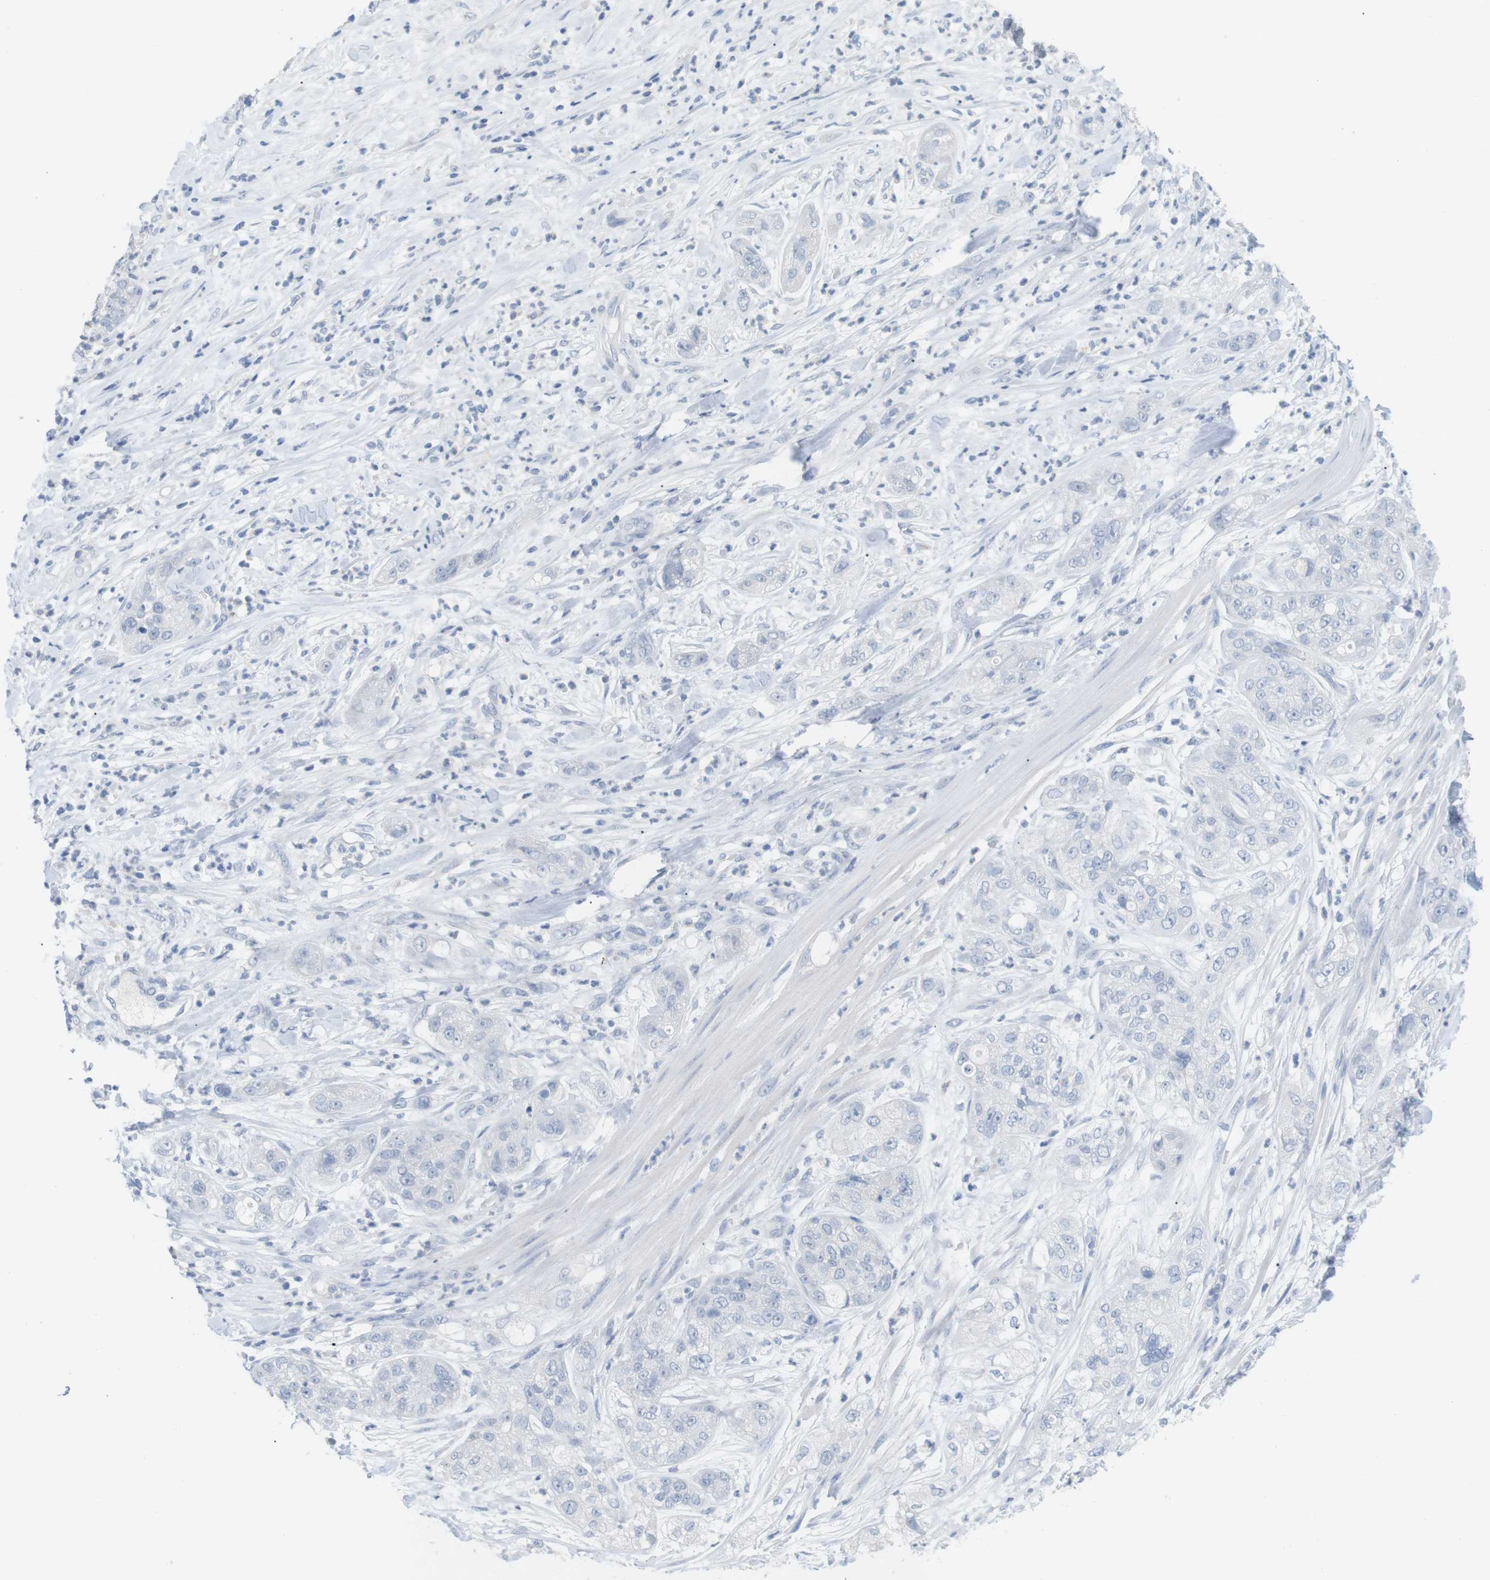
{"staining": {"intensity": "negative", "quantity": "none", "location": "none"}, "tissue": "pancreatic cancer", "cell_type": "Tumor cells", "image_type": "cancer", "snomed": [{"axis": "morphology", "description": "Adenocarcinoma, NOS"}, {"axis": "topography", "description": "Pancreas"}], "caption": "Micrograph shows no protein positivity in tumor cells of pancreatic cancer tissue.", "gene": "HBG2", "patient": {"sex": "female", "age": 78}}